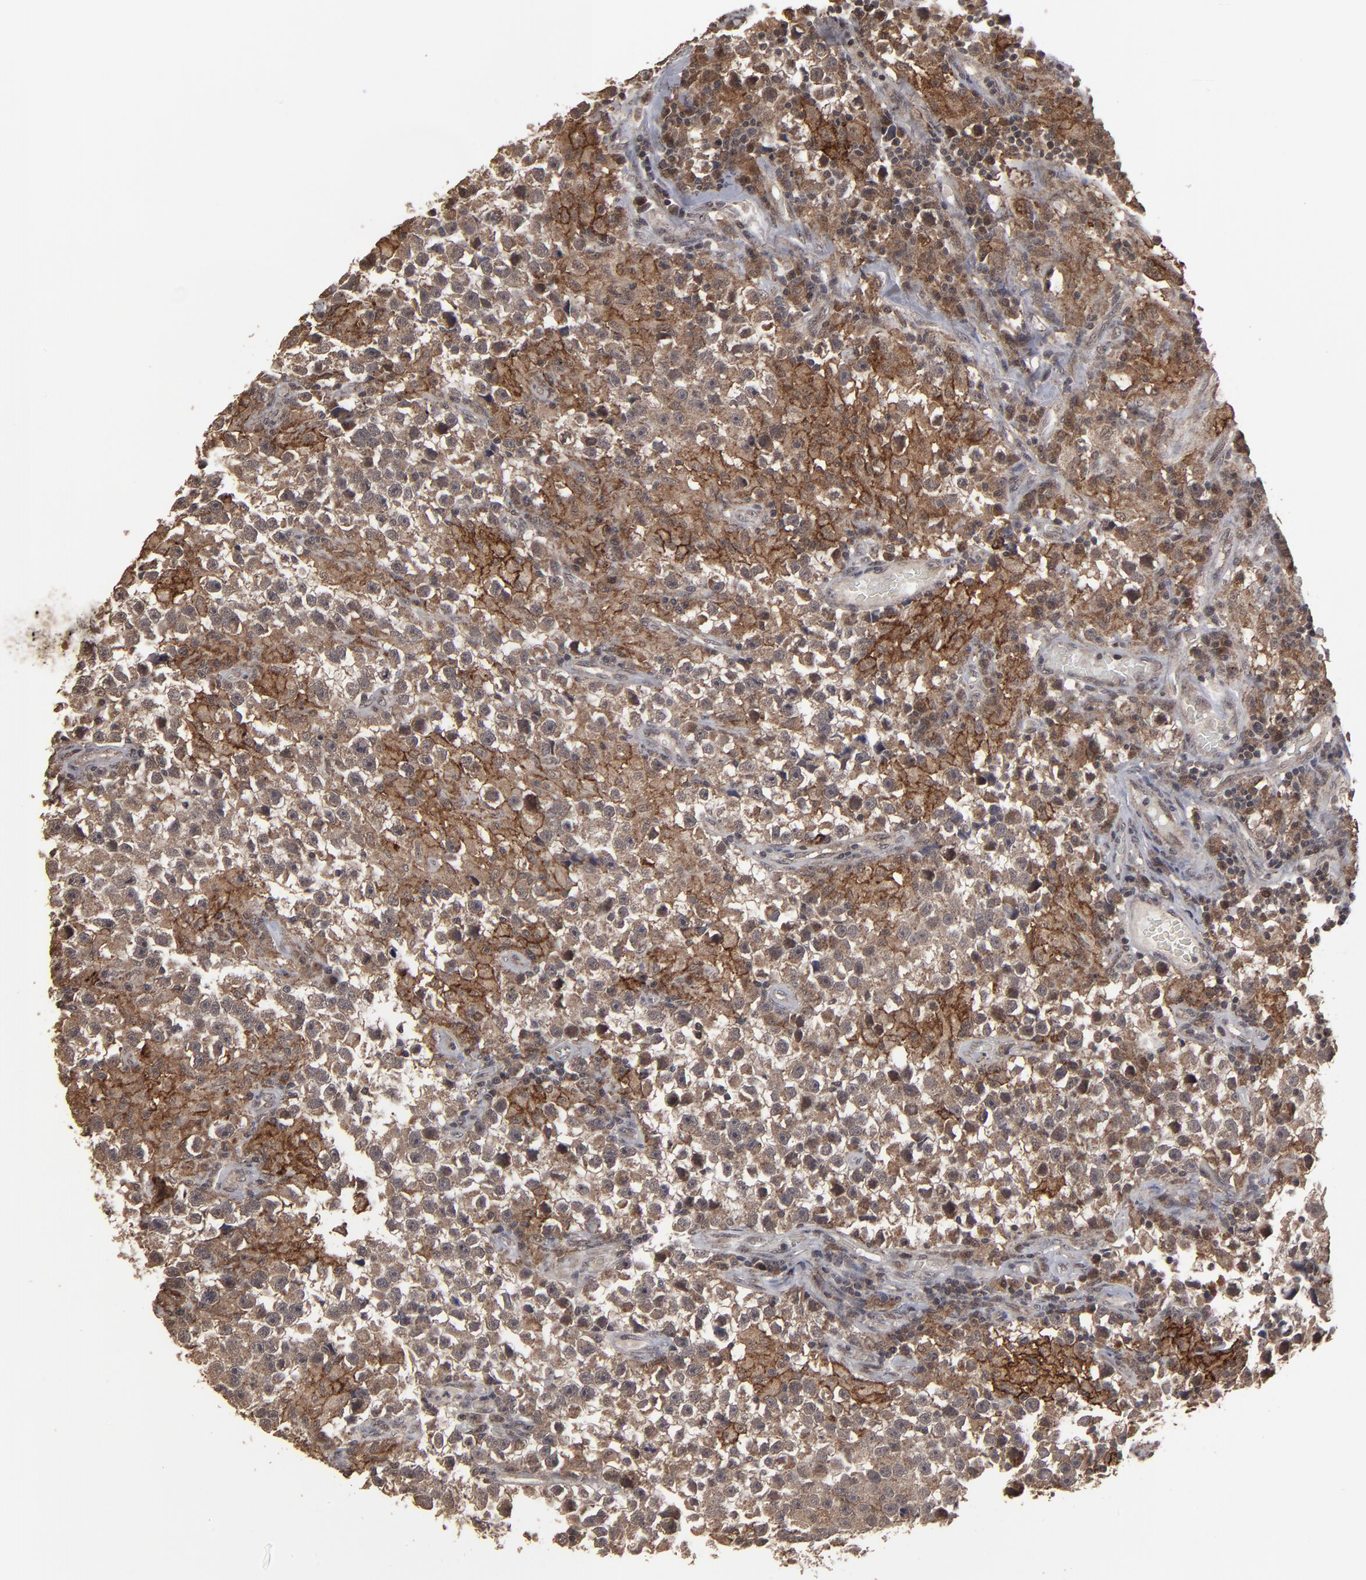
{"staining": {"intensity": "strong", "quantity": ">75%", "location": "cytoplasmic/membranous"}, "tissue": "testis cancer", "cell_type": "Tumor cells", "image_type": "cancer", "snomed": [{"axis": "morphology", "description": "Seminoma, NOS"}, {"axis": "topography", "description": "Testis"}], "caption": "Testis cancer (seminoma) stained with a brown dye exhibits strong cytoplasmic/membranous positive staining in approximately >75% of tumor cells.", "gene": "SLC22A17", "patient": {"sex": "male", "age": 33}}